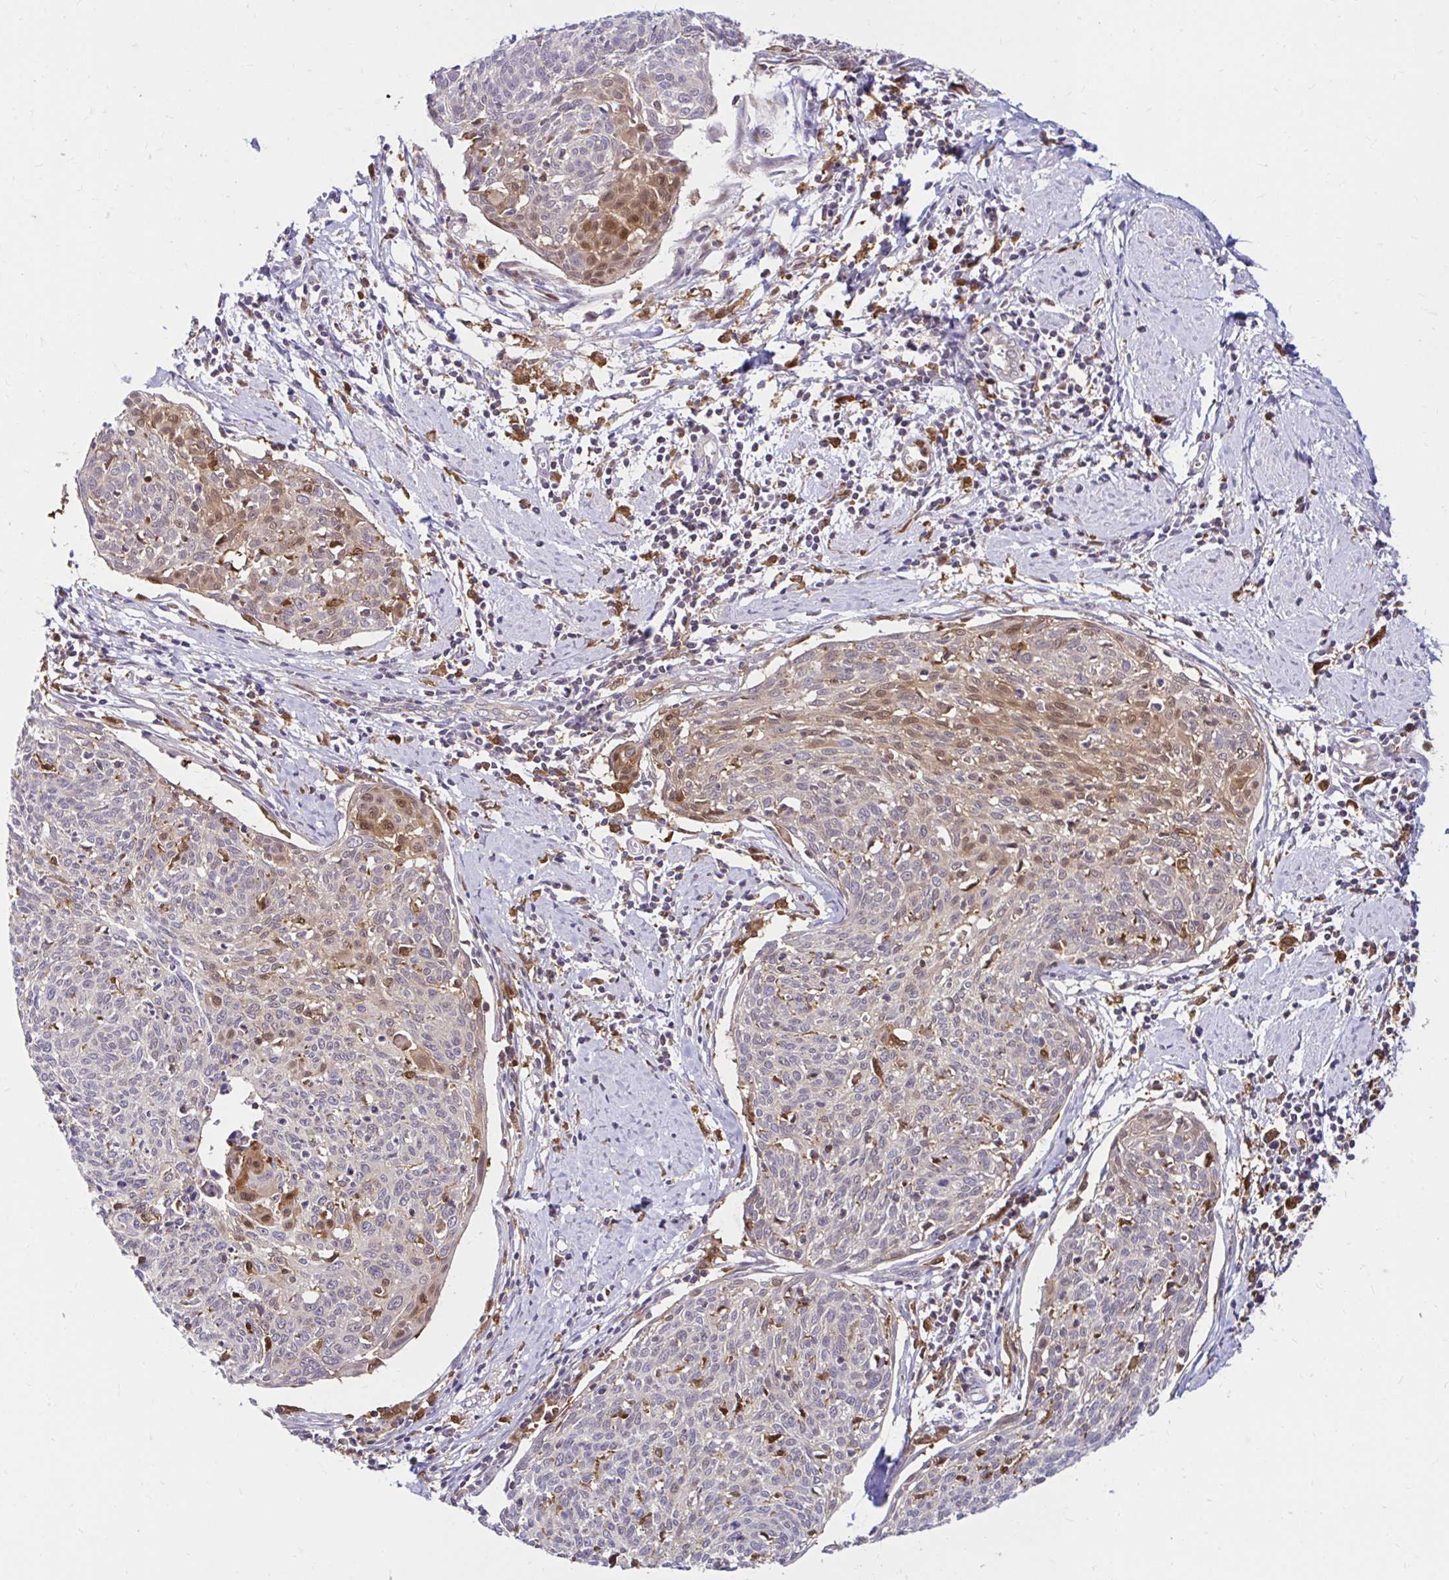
{"staining": {"intensity": "weak", "quantity": "<25%", "location": "cytoplasmic/membranous,nuclear"}, "tissue": "cervical cancer", "cell_type": "Tumor cells", "image_type": "cancer", "snomed": [{"axis": "morphology", "description": "Squamous cell carcinoma, NOS"}, {"axis": "topography", "description": "Cervix"}], "caption": "An immunohistochemistry histopathology image of cervical cancer (squamous cell carcinoma) is shown. There is no staining in tumor cells of cervical cancer (squamous cell carcinoma).", "gene": "PYCARD", "patient": {"sex": "female", "age": 49}}